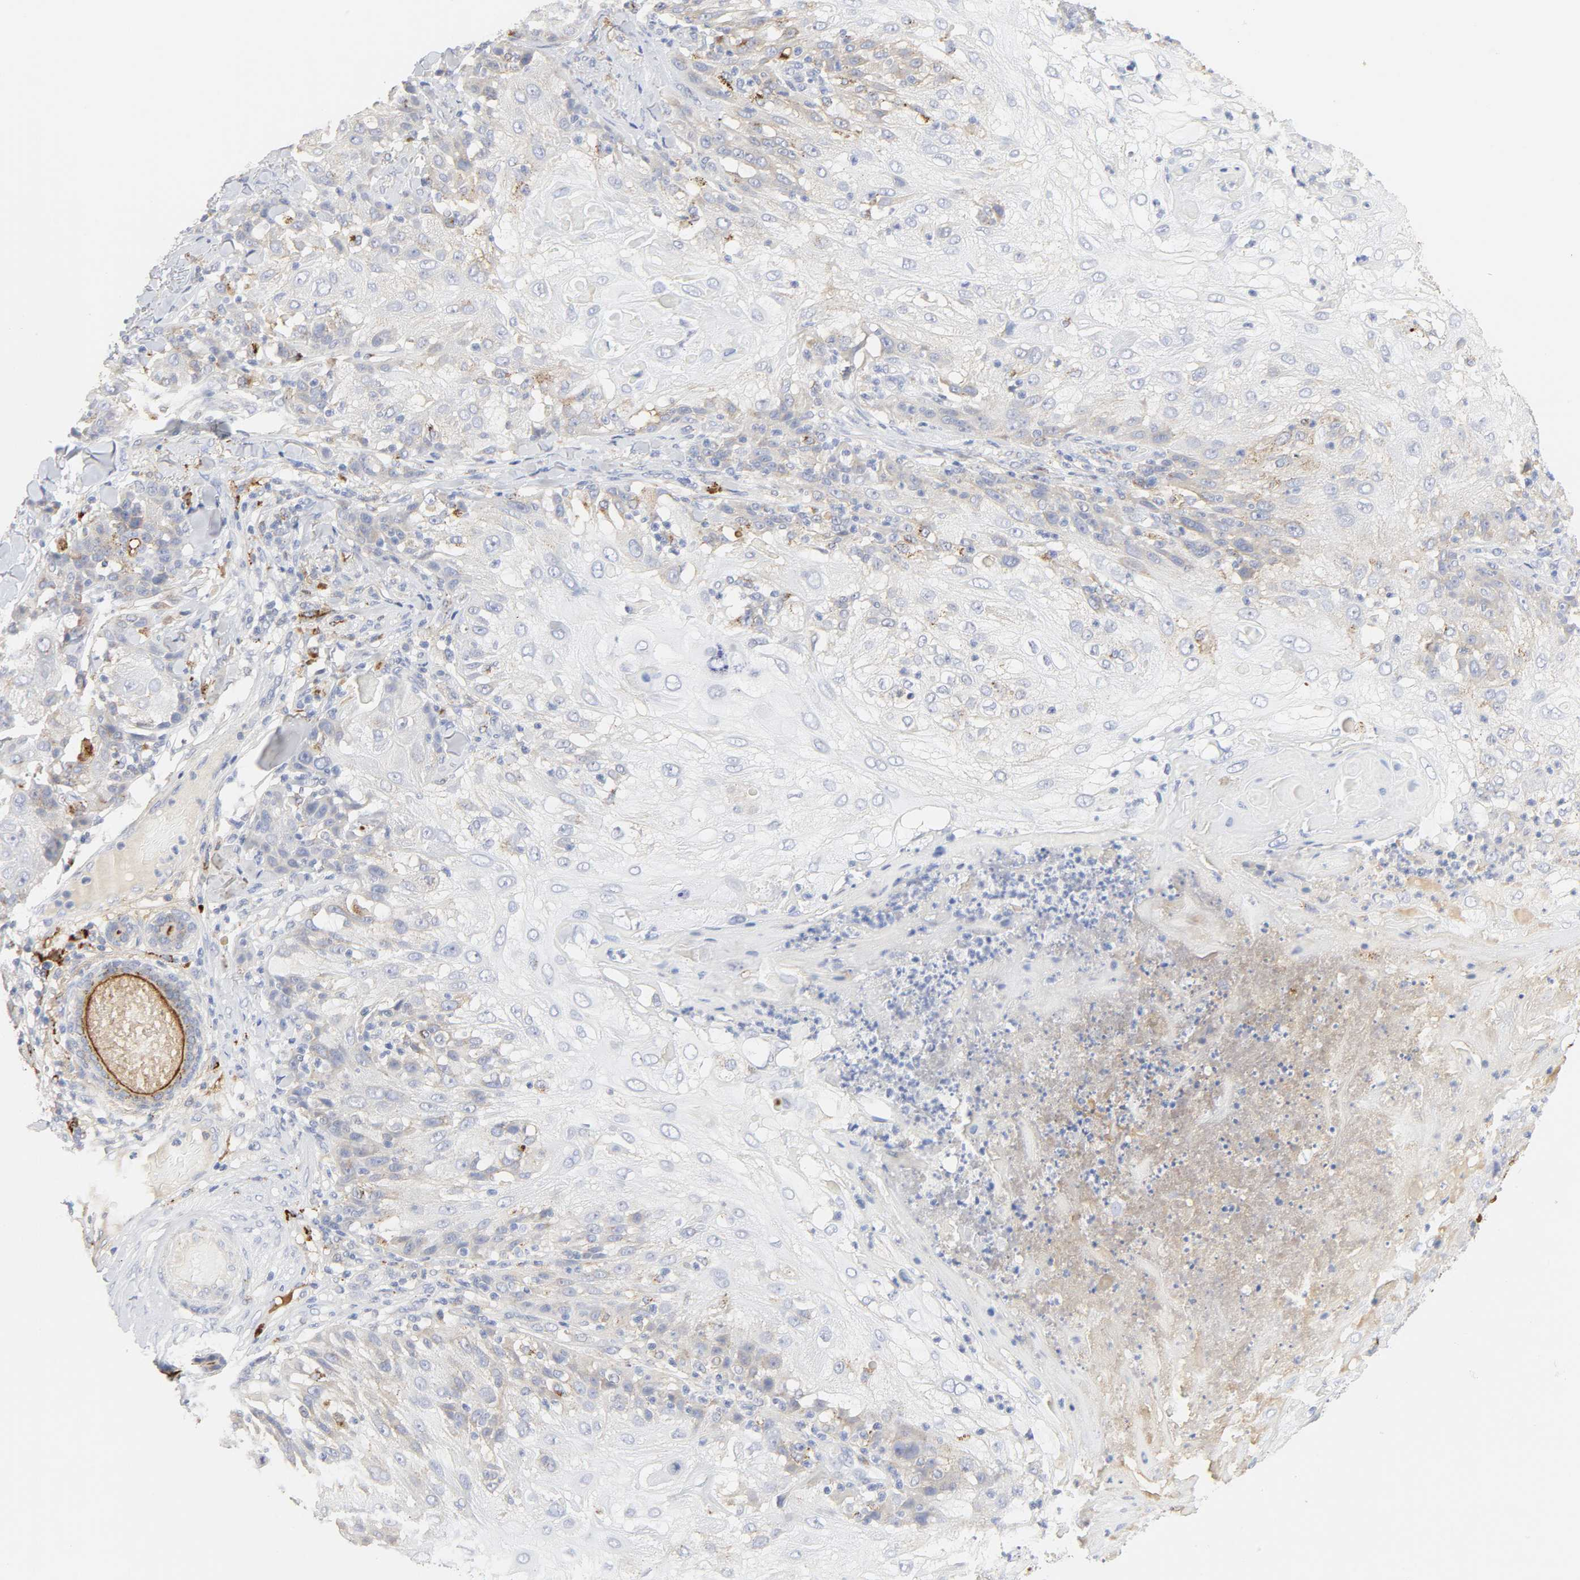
{"staining": {"intensity": "weak", "quantity": "25%-75%", "location": "cytoplasmic/membranous"}, "tissue": "skin cancer", "cell_type": "Tumor cells", "image_type": "cancer", "snomed": [{"axis": "morphology", "description": "Normal tissue, NOS"}, {"axis": "morphology", "description": "Squamous cell carcinoma, NOS"}, {"axis": "topography", "description": "Skin"}], "caption": "Squamous cell carcinoma (skin) stained with IHC demonstrates weak cytoplasmic/membranous staining in approximately 25%-75% of tumor cells.", "gene": "MAGEB17", "patient": {"sex": "female", "age": 83}}